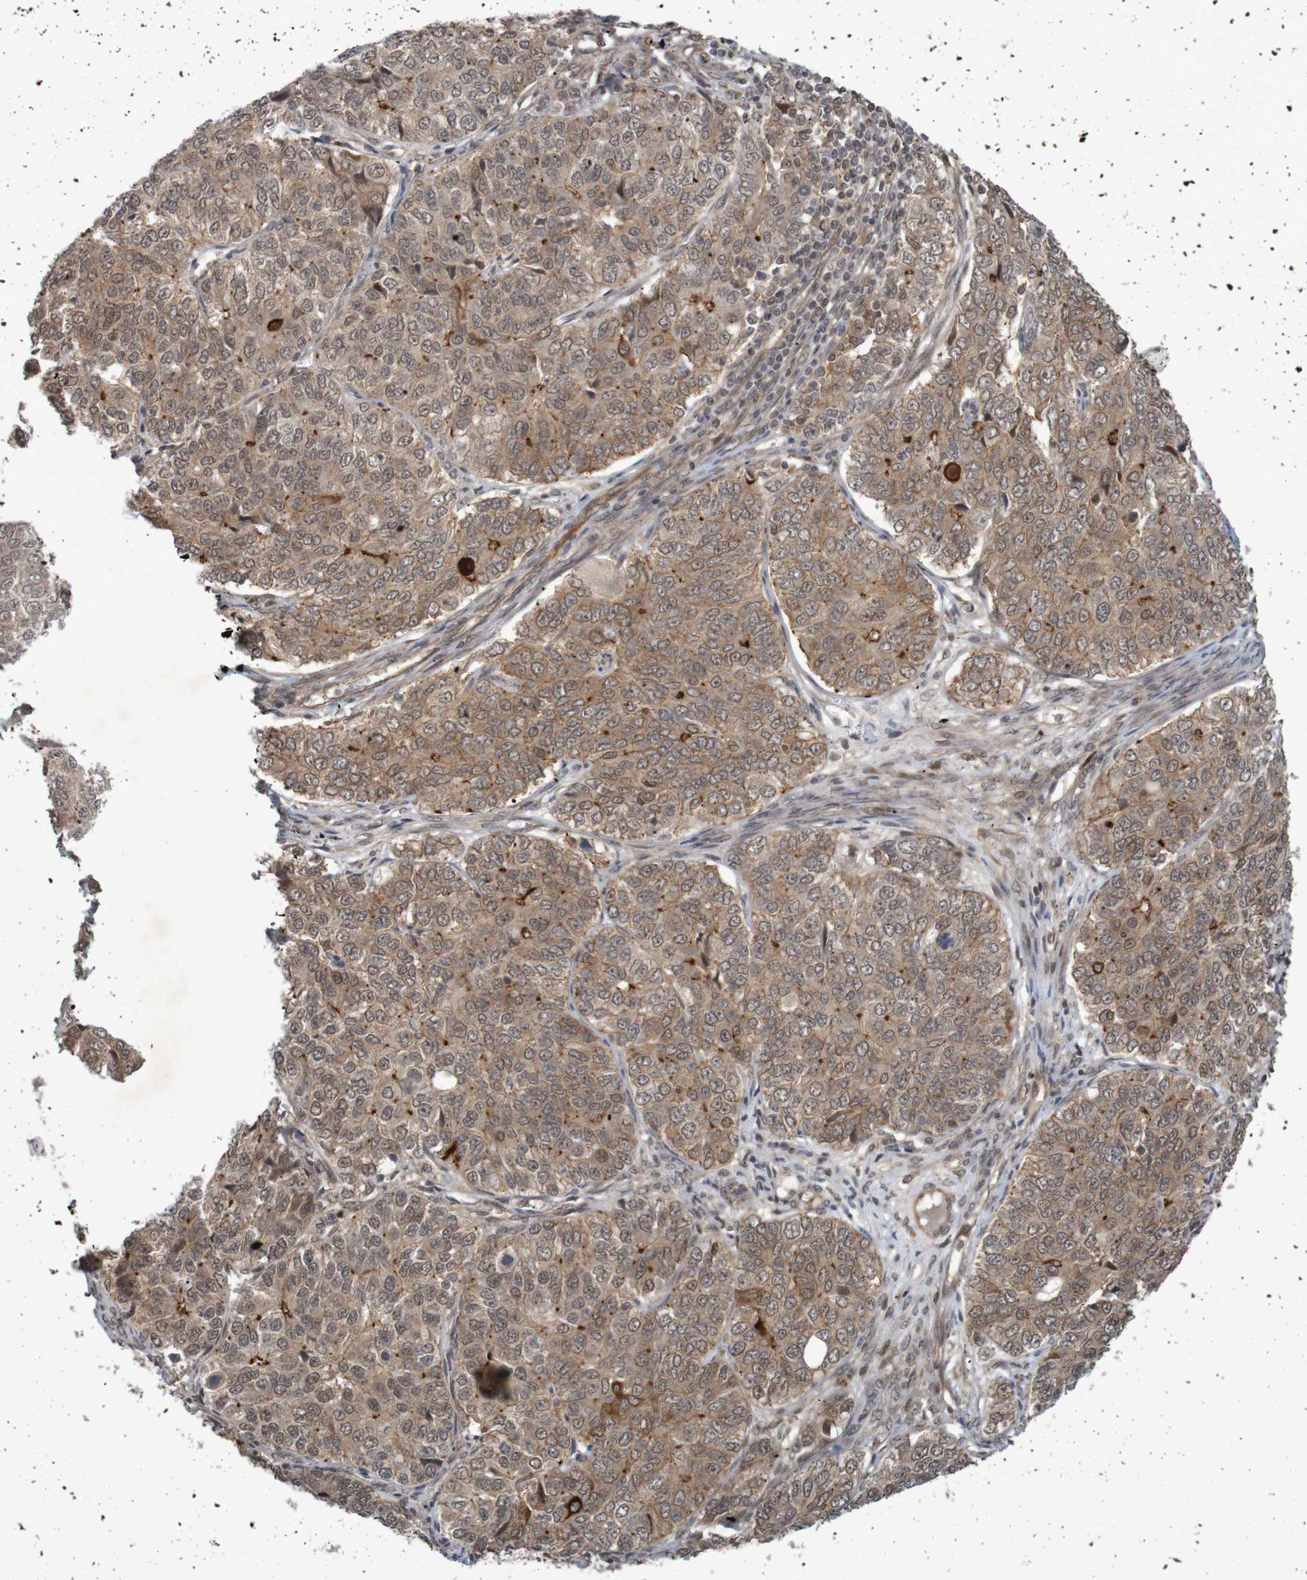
{"staining": {"intensity": "moderate", "quantity": ">75%", "location": "cytoplasmic/membranous"}, "tissue": "ovarian cancer", "cell_type": "Tumor cells", "image_type": "cancer", "snomed": [{"axis": "morphology", "description": "Carcinoma, endometroid"}, {"axis": "topography", "description": "Ovary"}], "caption": "Protein staining of ovarian cancer tissue exhibits moderate cytoplasmic/membranous staining in approximately >75% of tumor cells.", "gene": "ARHGEF11", "patient": {"sex": "female", "age": 51}}